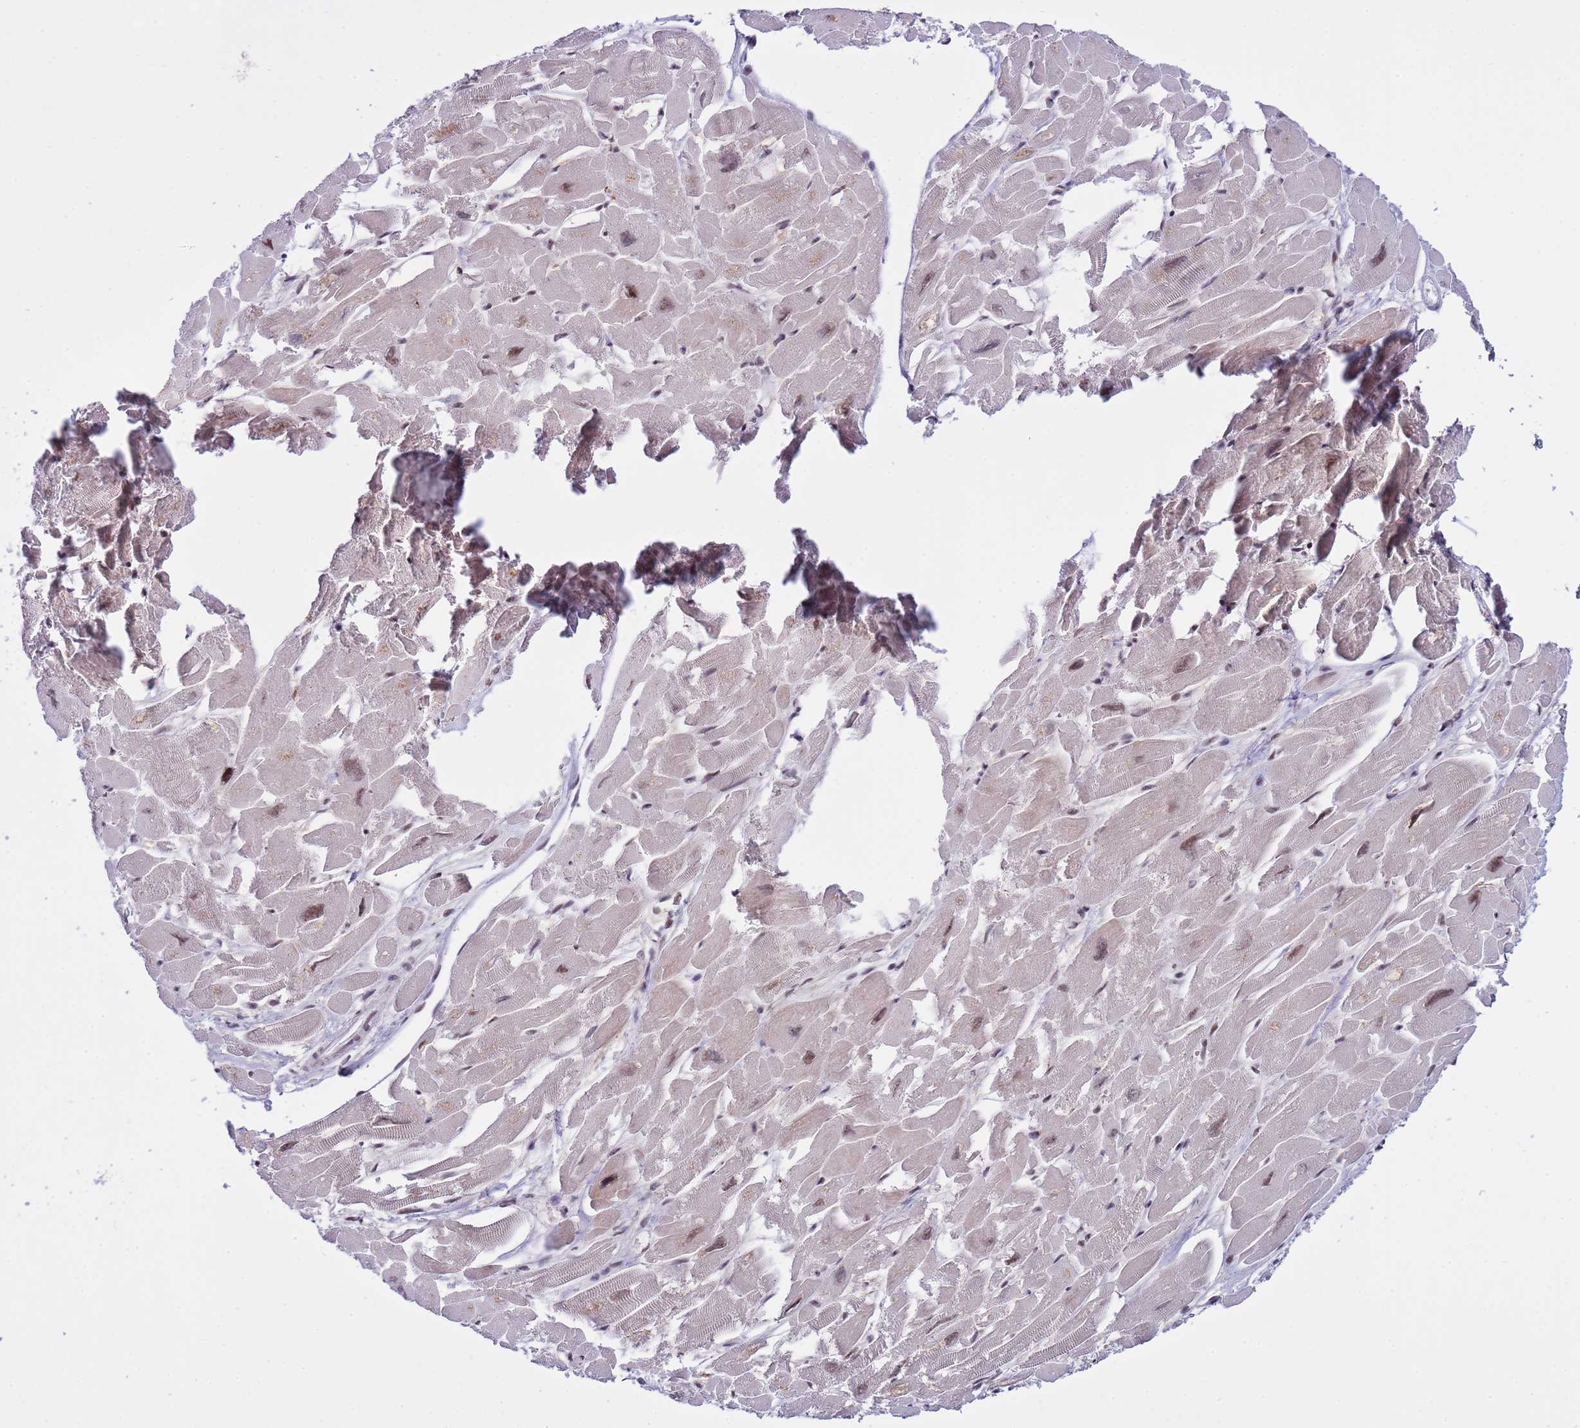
{"staining": {"intensity": "strong", "quantity": "25%-75%", "location": "cytoplasmic/membranous,nuclear"}, "tissue": "heart muscle", "cell_type": "Cardiomyocytes", "image_type": "normal", "snomed": [{"axis": "morphology", "description": "Normal tissue, NOS"}, {"axis": "topography", "description": "Heart"}], "caption": "Heart muscle stained with a brown dye exhibits strong cytoplasmic/membranous,nuclear positive staining in approximately 25%-75% of cardiomyocytes.", "gene": "THOC2", "patient": {"sex": "male", "age": 54}}